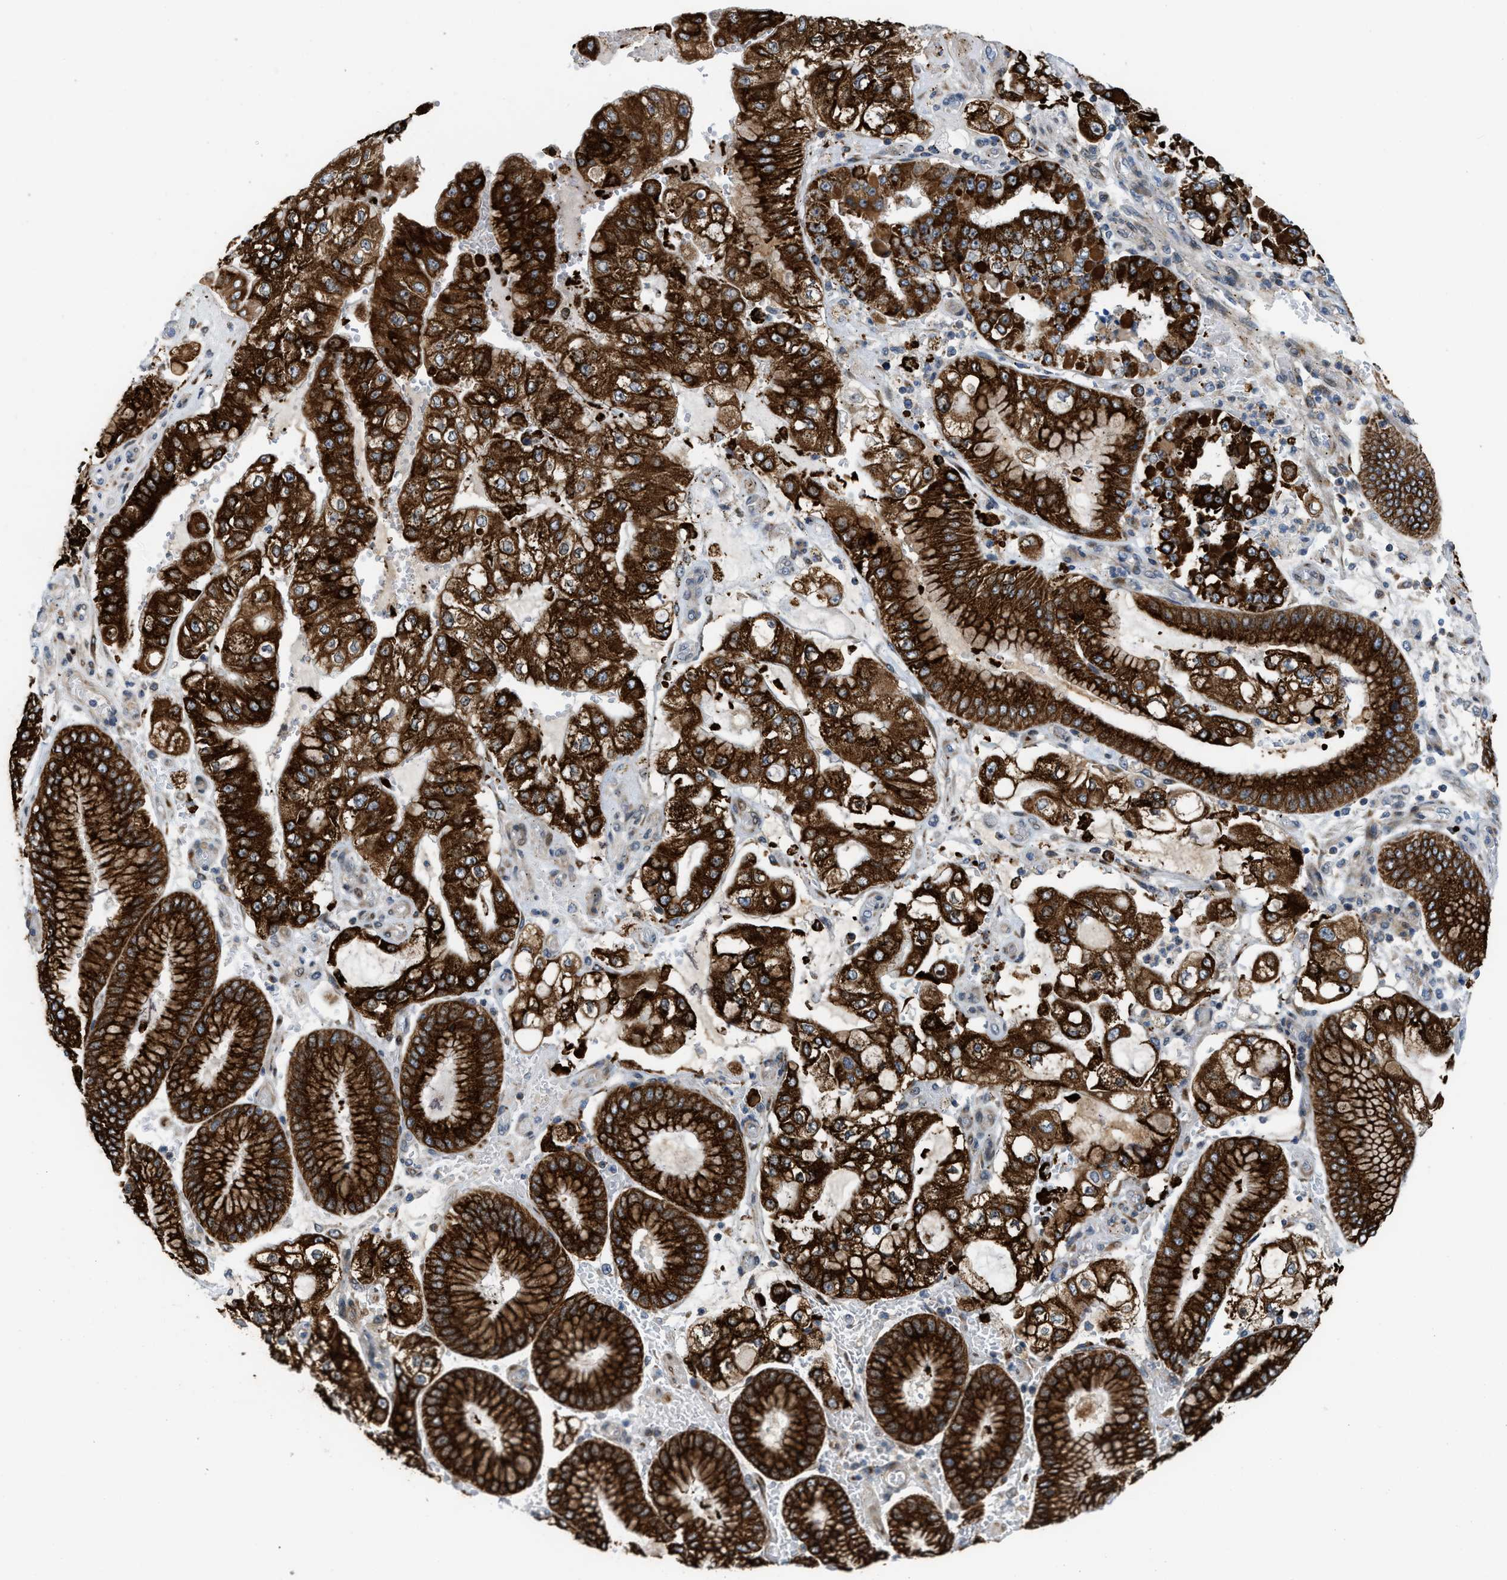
{"staining": {"intensity": "strong", "quantity": ">75%", "location": "cytoplasmic/membranous"}, "tissue": "stomach cancer", "cell_type": "Tumor cells", "image_type": "cancer", "snomed": [{"axis": "morphology", "description": "Adenocarcinoma, NOS"}, {"axis": "topography", "description": "Stomach"}], "caption": "An IHC photomicrograph of tumor tissue is shown. Protein staining in brown highlights strong cytoplasmic/membranous positivity in stomach cancer within tumor cells.", "gene": "DIPK1A", "patient": {"sex": "male", "age": 76}}